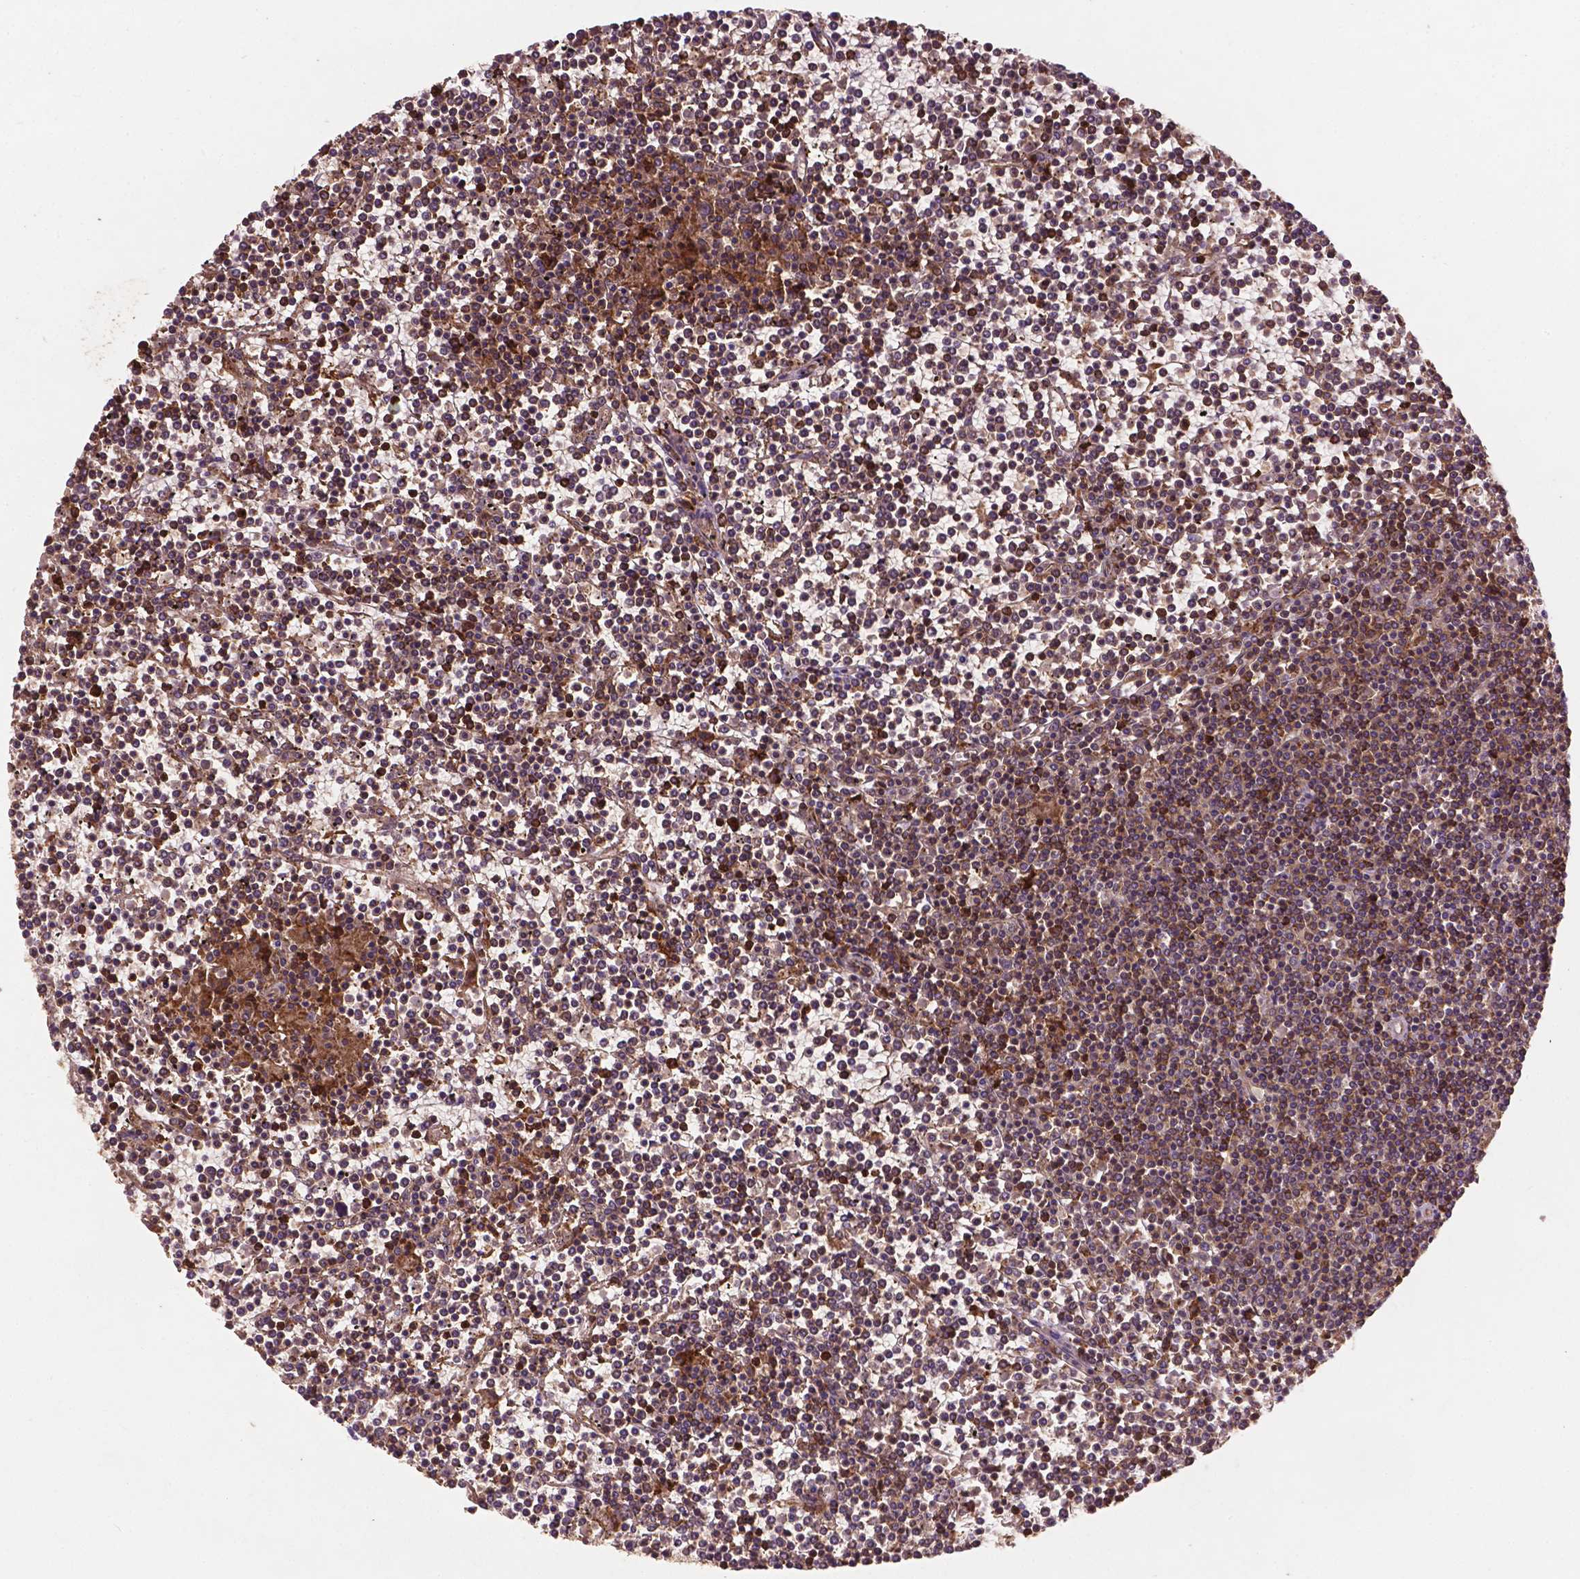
{"staining": {"intensity": "moderate", "quantity": ">75%", "location": "cytoplasmic/membranous"}, "tissue": "lymphoma", "cell_type": "Tumor cells", "image_type": "cancer", "snomed": [{"axis": "morphology", "description": "Malignant lymphoma, non-Hodgkin's type, Low grade"}, {"axis": "topography", "description": "Spleen"}], "caption": "Protein staining reveals moderate cytoplasmic/membranous expression in about >75% of tumor cells in low-grade malignant lymphoma, non-Hodgkin's type.", "gene": "ZMYND19", "patient": {"sex": "female", "age": 19}}